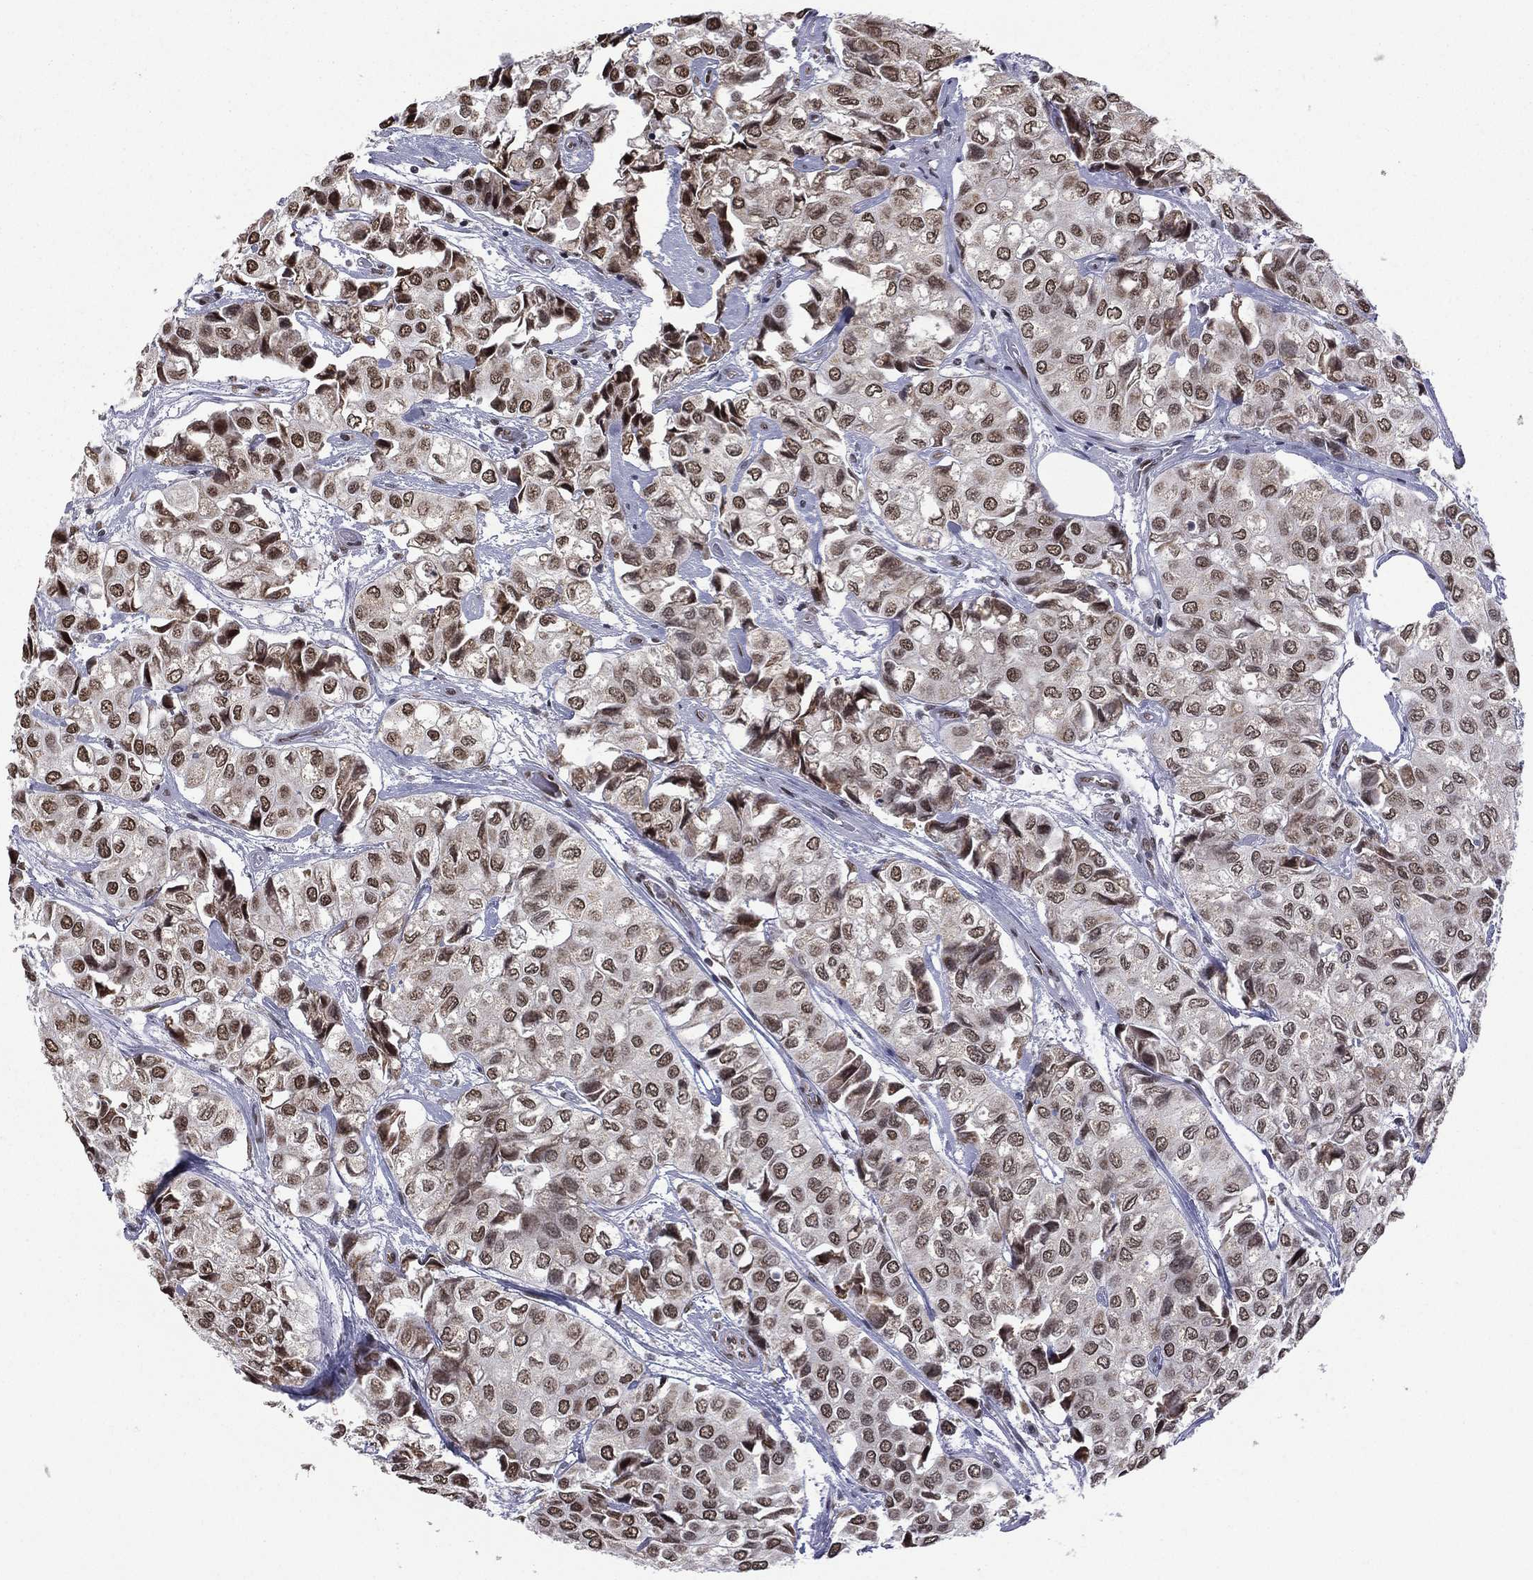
{"staining": {"intensity": "strong", "quantity": ">75%", "location": "nuclear"}, "tissue": "urothelial cancer", "cell_type": "Tumor cells", "image_type": "cancer", "snomed": [{"axis": "morphology", "description": "Urothelial carcinoma, High grade"}, {"axis": "topography", "description": "Urinary bladder"}], "caption": "Urothelial cancer was stained to show a protein in brown. There is high levels of strong nuclear expression in about >75% of tumor cells.", "gene": "C5orf24", "patient": {"sex": "male", "age": 73}}